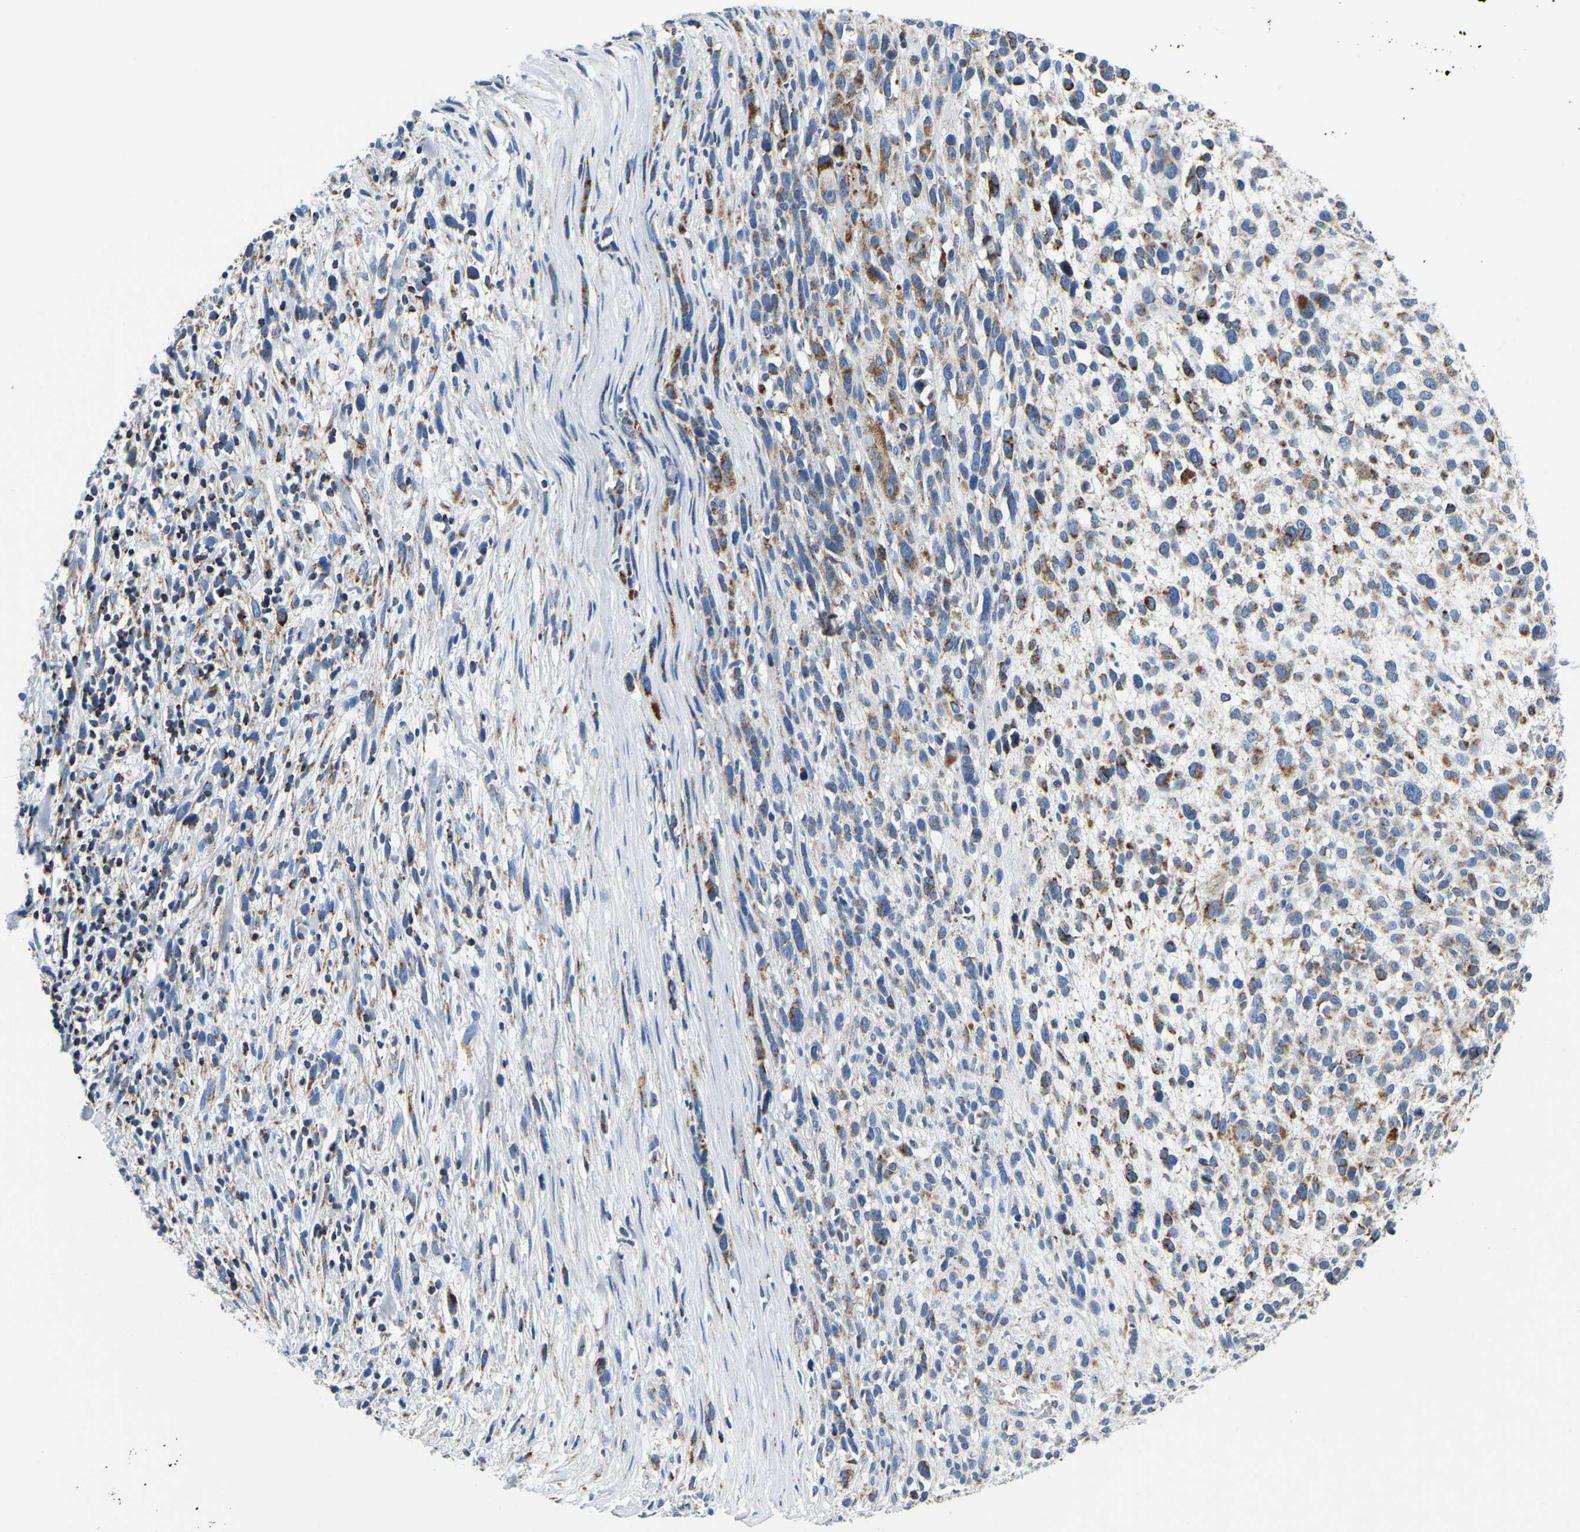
{"staining": {"intensity": "moderate", "quantity": "<25%", "location": "cytoplasmic/membranous"}, "tissue": "melanoma", "cell_type": "Tumor cells", "image_type": "cancer", "snomed": [{"axis": "morphology", "description": "Malignant melanoma, NOS"}, {"axis": "topography", "description": "Skin"}], "caption": "Immunohistochemical staining of malignant melanoma demonstrates low levels of moderate cytoplasmic/membranous protein staining in about <25% of tumor cells. Nuclei are stained in blue.", "gene": "SFXN1", "patient": {"sex": "female", "age": 55}}